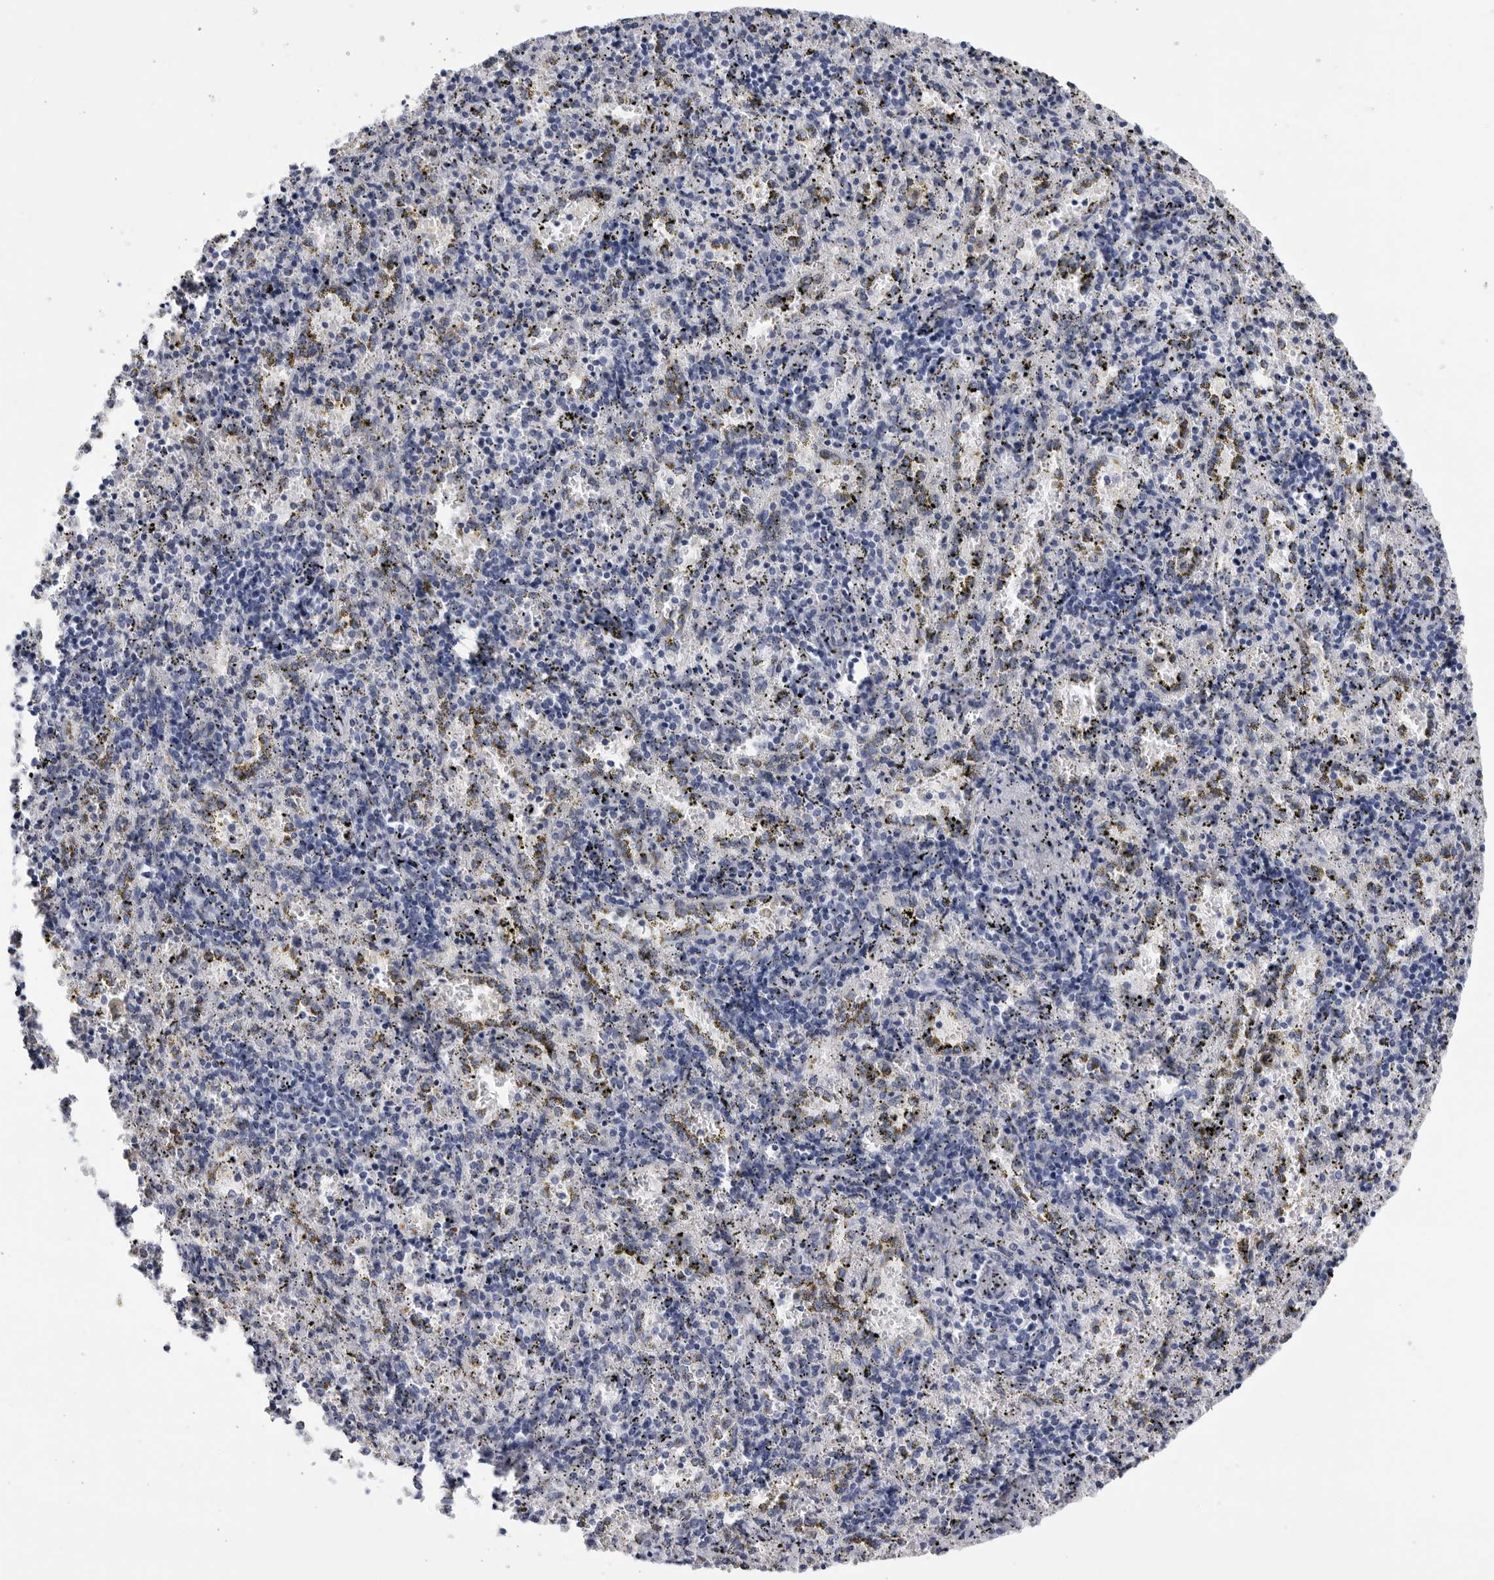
{"staining": {"intensity": "negative", "quantity": "none", "location": "none"}, "tissue": "spleen", "cell_type": "Cells in red pulp", "image_type": "normal", "snomed": [{"axis": "morphology", "description": "Normal tissue, NOS"}, {"axis": "topography", "description": "Spleen"}], "caption": "Immunohistochemistry of benign spleen demonstrates no expression in cells in red pulp.", "gene": "CNBD1", "patient": {"sex": "male", "age": 11}}